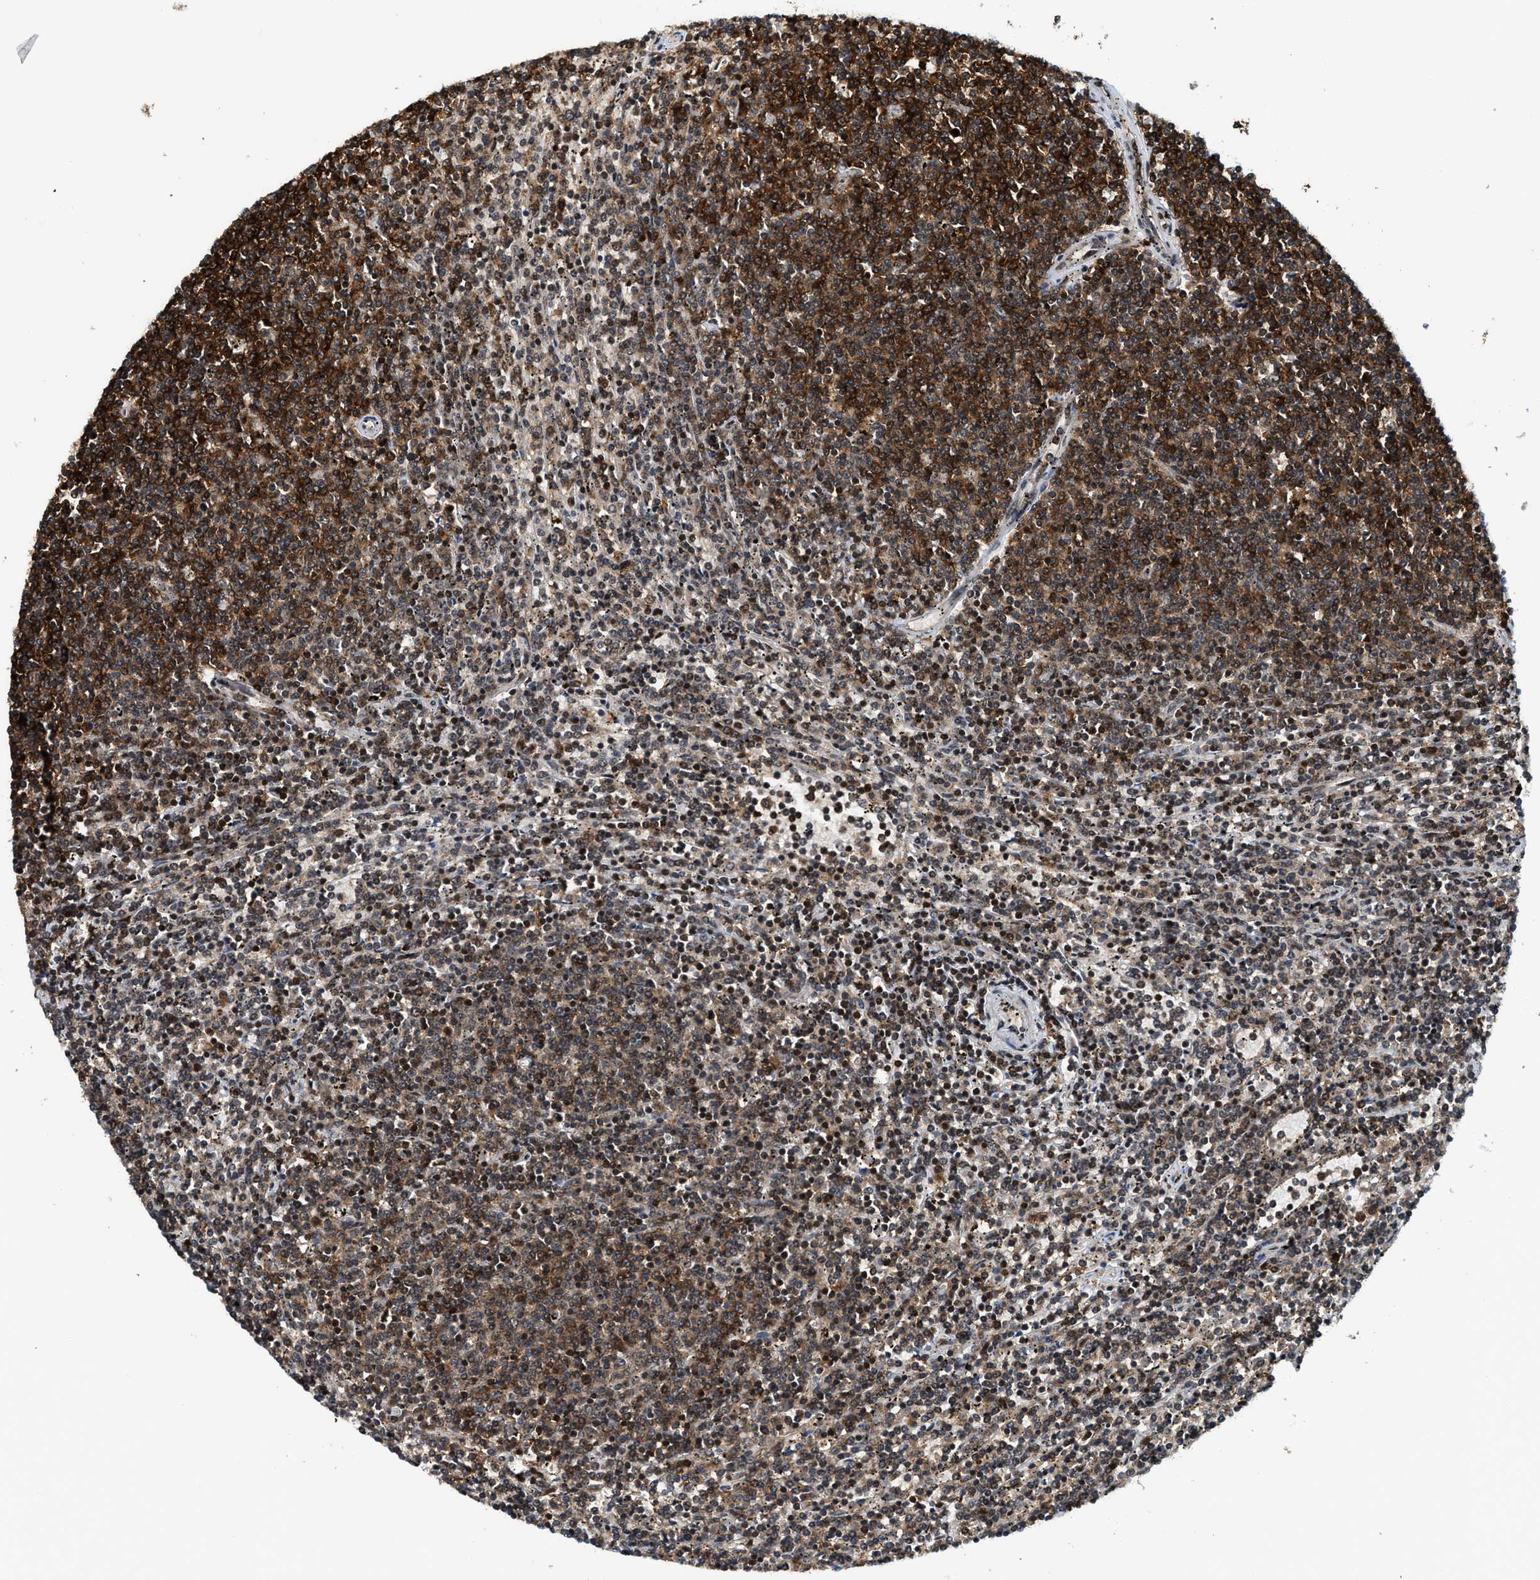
{"staining": {"intensity": "strong", "quantity": "25%-75%", "location": "cytoplasmic/membranous,nuclear"}, "tissue": "lymphoma", "cell_type": "Tumor cells", "image_type": "cancer", "snomed": [{"axis": "morphology", "description": "Malignant lymphoma, non-Hodgkin's type, Low grade"}, {"axis": "topography", "description": "Spleen"}], "caption": "The image exhibits a brown stain indicating the presence of a protein in the cytoplasmic/membranous and nuclear of tumor cells in lymphoma.", "gene": "MDM2", "patient": {"sex": "female", "age": 50}}